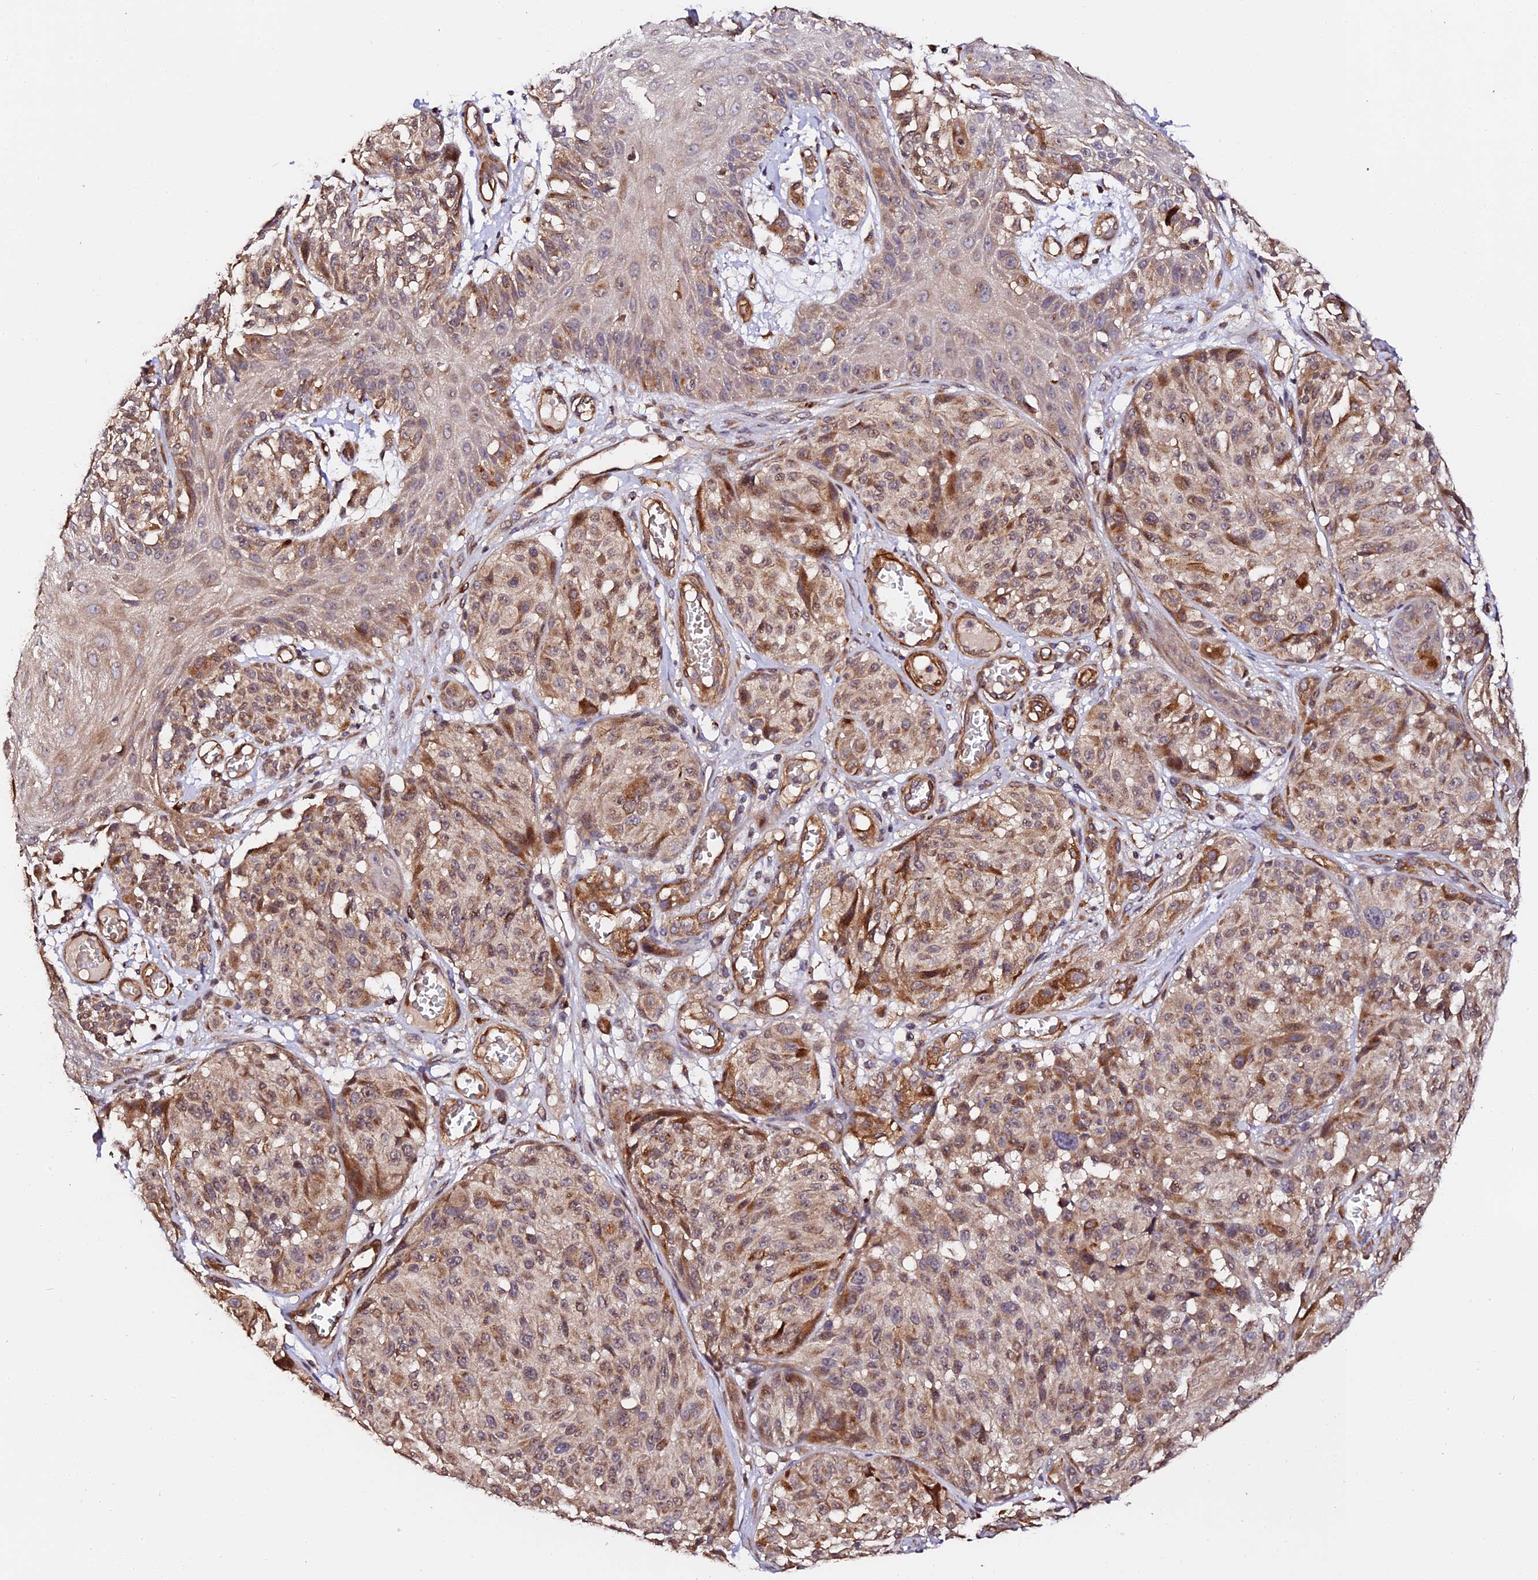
{"staining": {"intensity": "moderate", "quantity": "25%-75%", "location": "cytoplasmic/membranous"}, "tissue": "melanoma", "cell_type": "Tumor cells", "image_type": "cancer", "snomed": [{"axis": "morphology", "description": "Malignant melanoma, NOS"}, {"axis": "topography", "description": "Skin"}], "caption": "Melanoma tissue demonstrates moderate cytoplasmic/membranous positivity in approximately 25%-75% of tumor cells", "gene": "TDO2", "patient": {"sex": "male", "age": 83}}